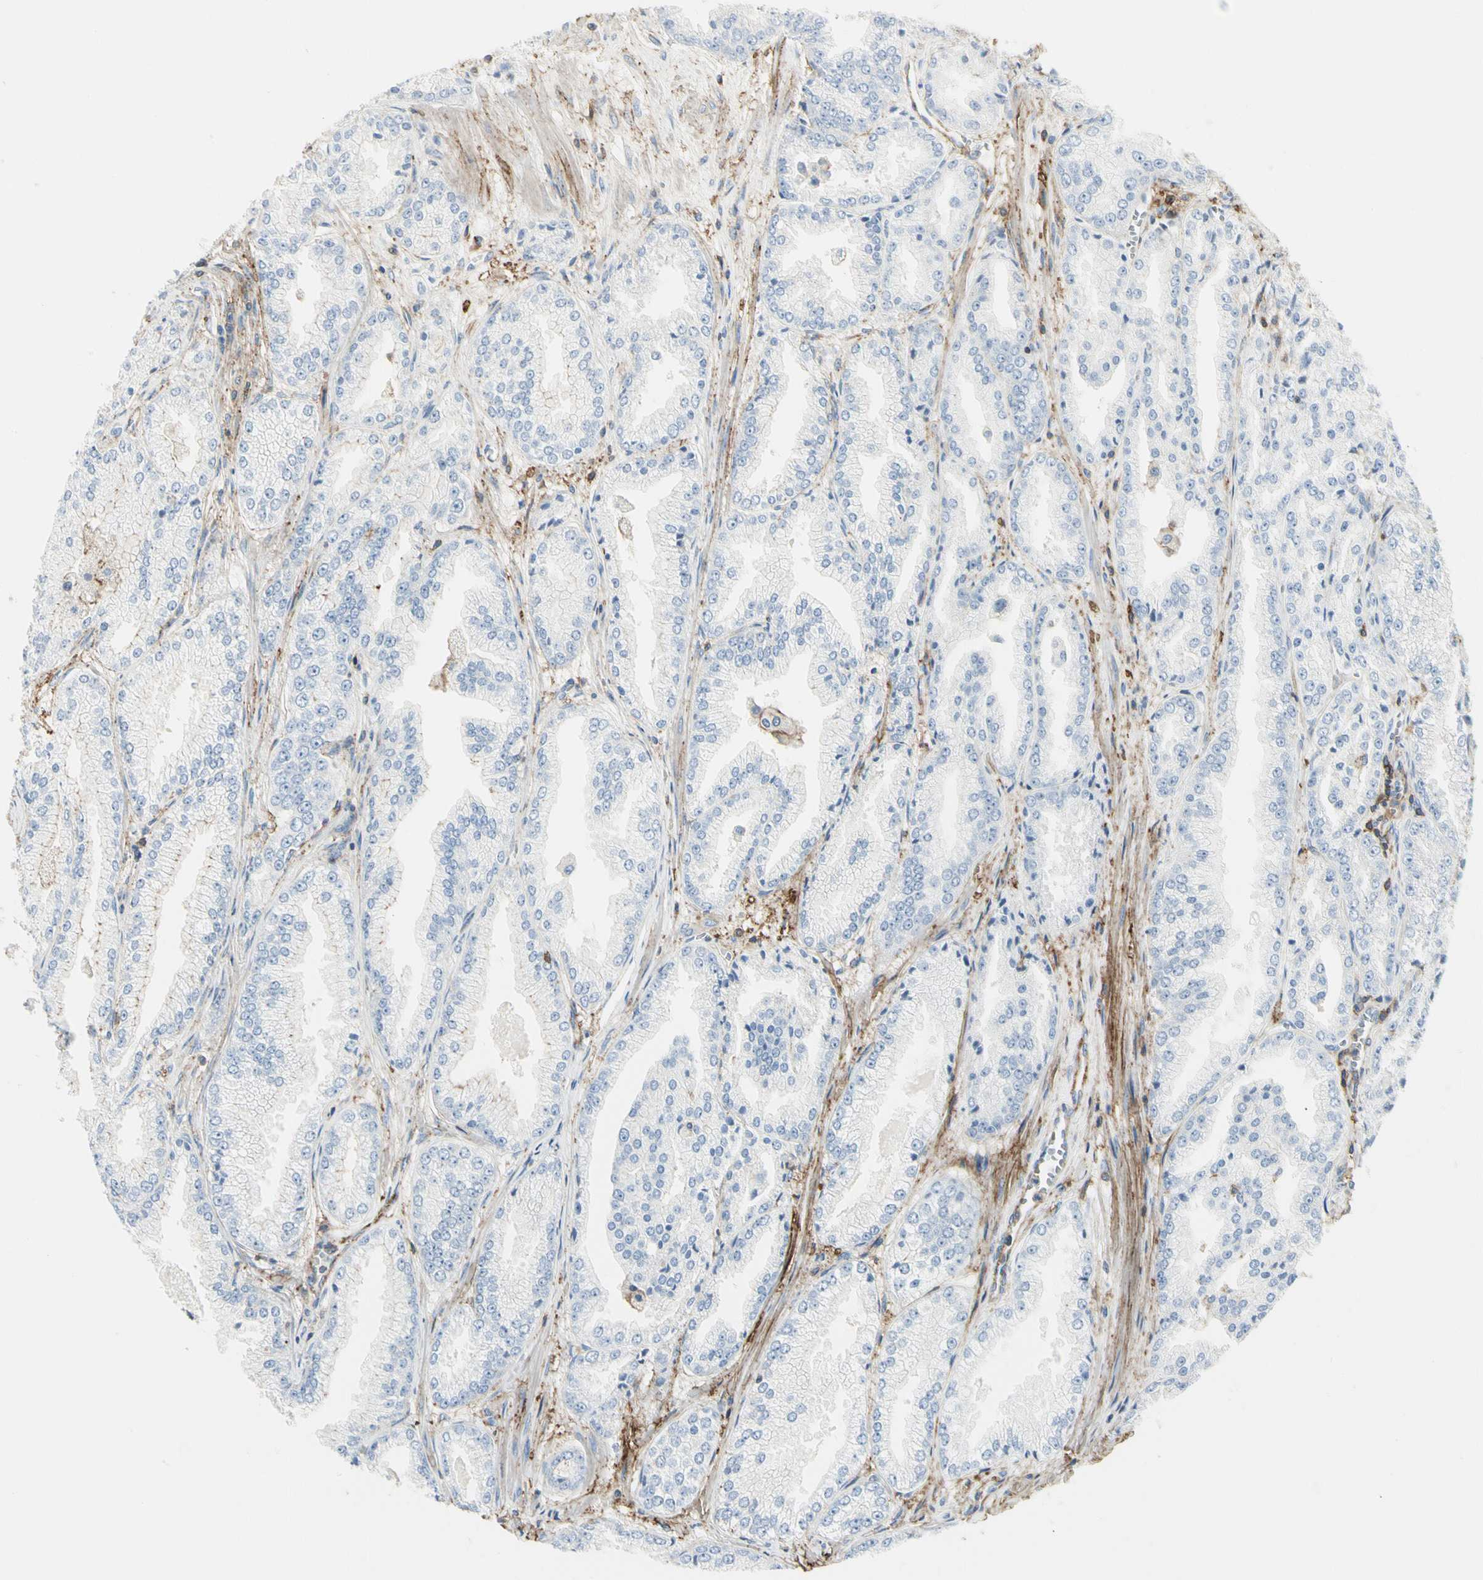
{"staining": {"intensity": "negative", "quantity": "none", "location": "none"}, "tissue": "prostate cancer", "cell_type": "Tumor cells", "image_type": "cancer", "snomed": [{"axis": "morphology", "description": "Adenocarcinoma, High grade"}, {"axis": "topography", "description": "Prostate"}], "caption": "A micrograph of human prostate cancer (high-grade adenocarcinoma) is negative for staining in tumor cells. (DAB IHC visualized using brightfield microscopy, high magnification).", "gene": "CLEC2B", "patient": {"sex": "male", "age": 61}}